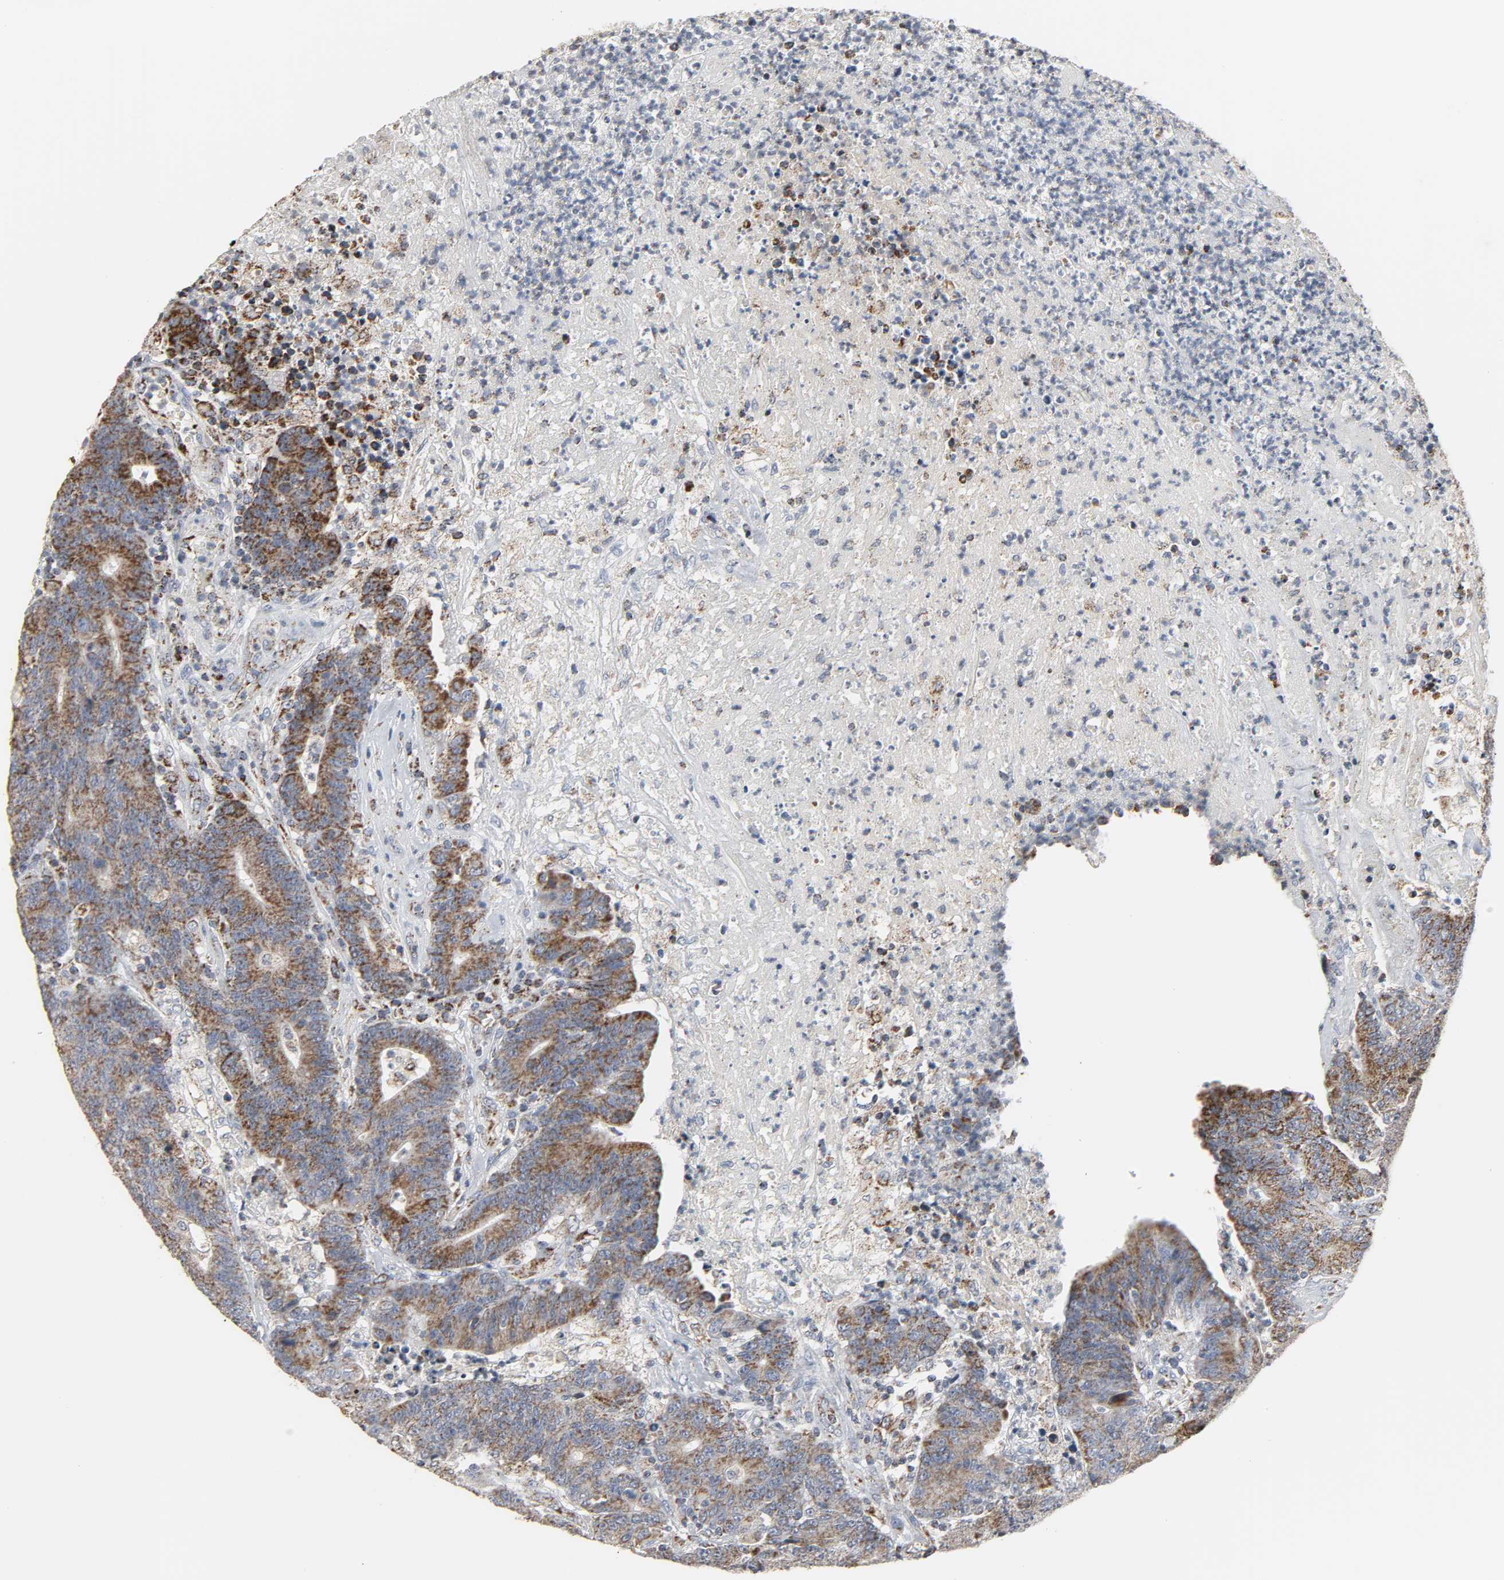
{"staining": {"intensity": "moderate", "quantity": "25%-75%", "location": "cytoplasmic/membranous"}, "tissue": "colorectal cancer", "cell_type": "Tumor cells", "image_type": "cancer", "snomed": [{"axis": "morphology", "description": "Normal tissue, NOS"}, {"axis": "morphology", "description": "Adenocarcinoma, NOS"}, {"axis": "topography", "description": "Colon"}], "caption": "Brown immunohistochemical staining in human colorectal cancer reveals moderate cytoplasmic/membranous positivity in about 25%-75% of tumor cells.", "gene": "ACAT1", "patient": {"sex": "female", "age": 75}}